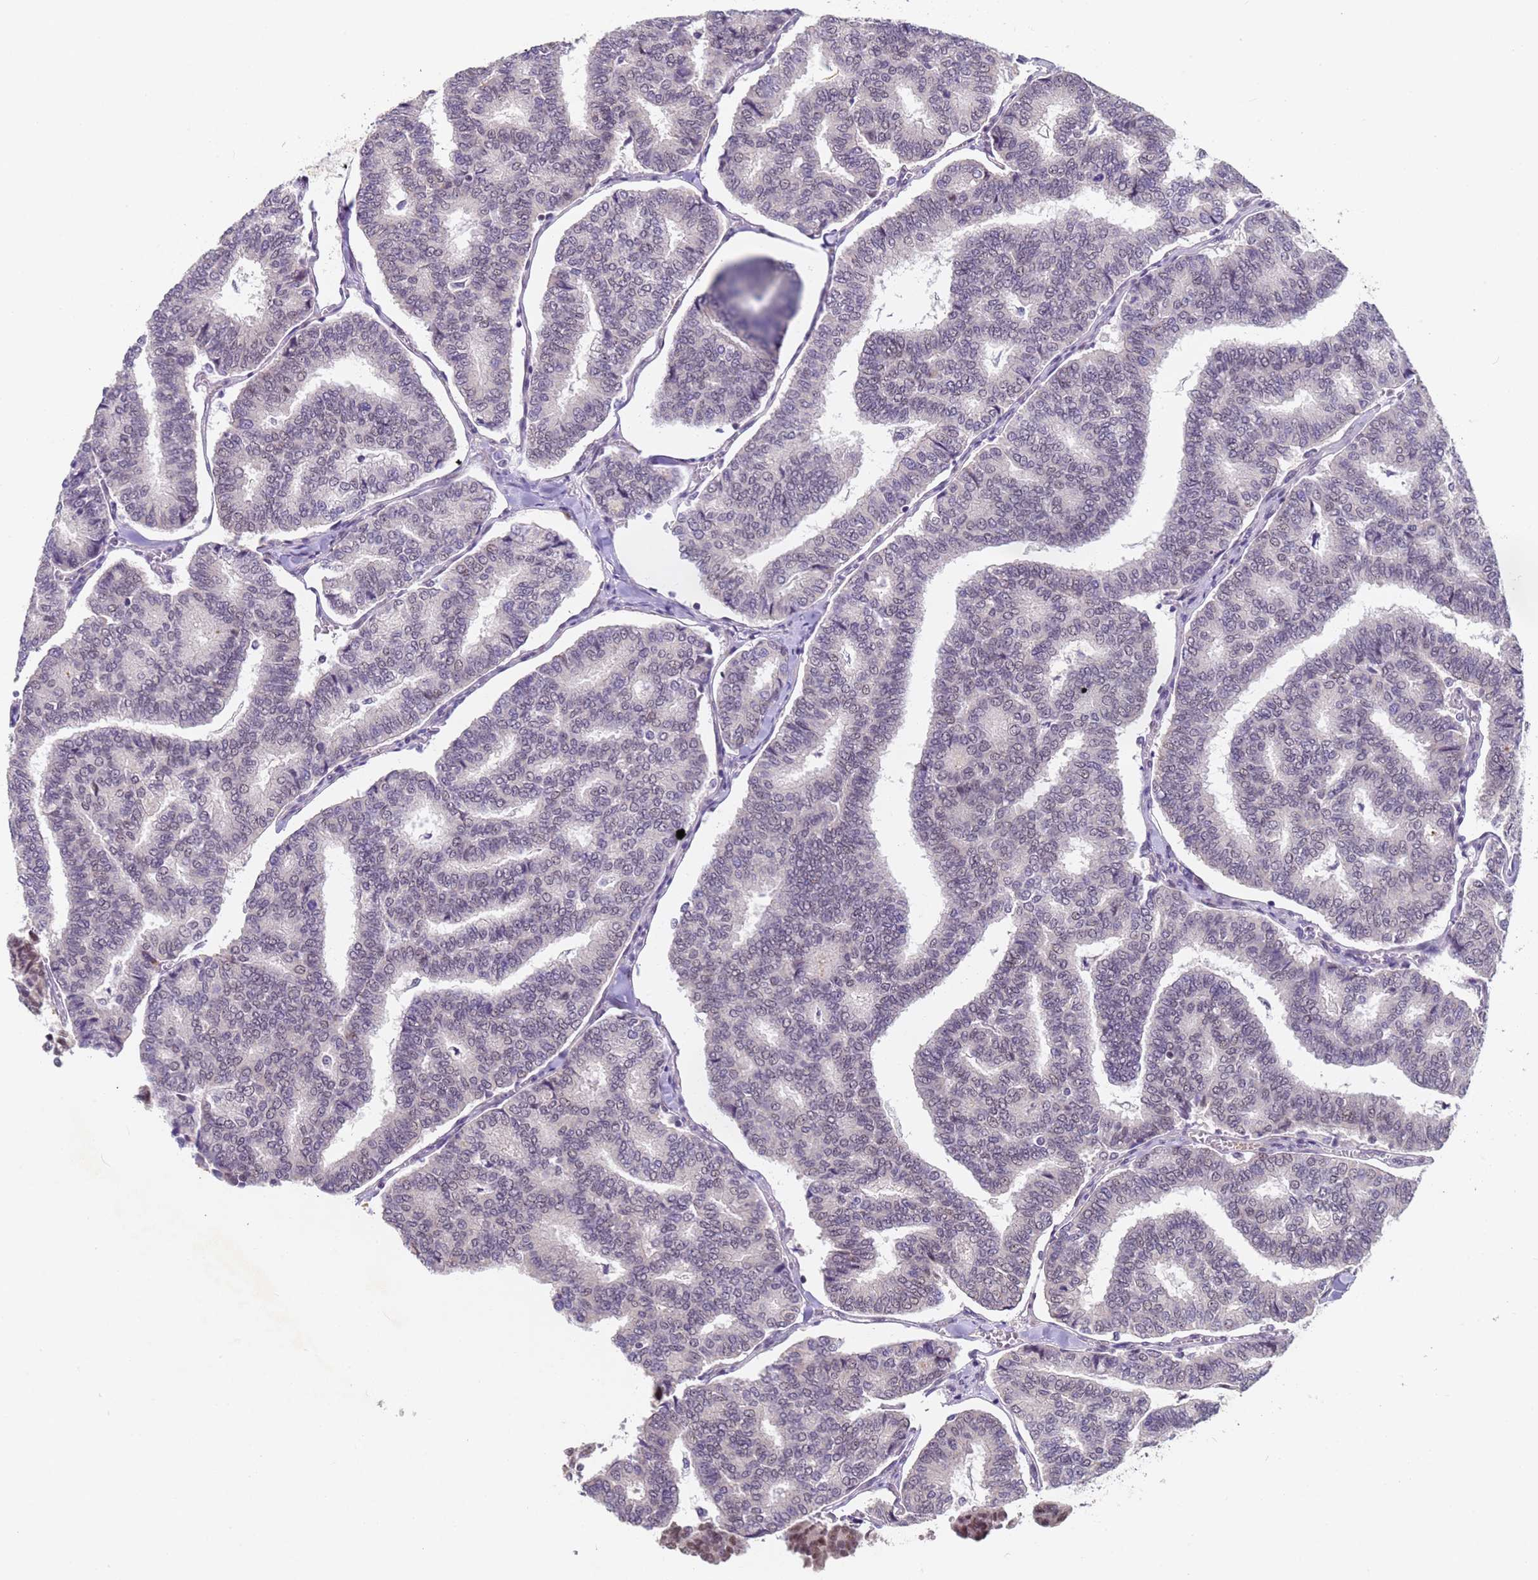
{"staining": {"intensity": "negative", "quantity": "none", "location": "none"}, "tissue": "thyroid cancer", "cell_type": "Tumor cells", "image_type": "cancer", "snomed": [{"axis": "morphology", "description": "Papillary adenocarcinoma, NOS"}, {"axis": "topography", "description": "Thyroid gland"}], "caption": "This is an IHC photomicrograph of human thyroid cancer (papillary adenocarcinoma). There is no staining in tumor cells.", "gene": "FNBP4", "patient": {"sex": "female", "age": 35}}